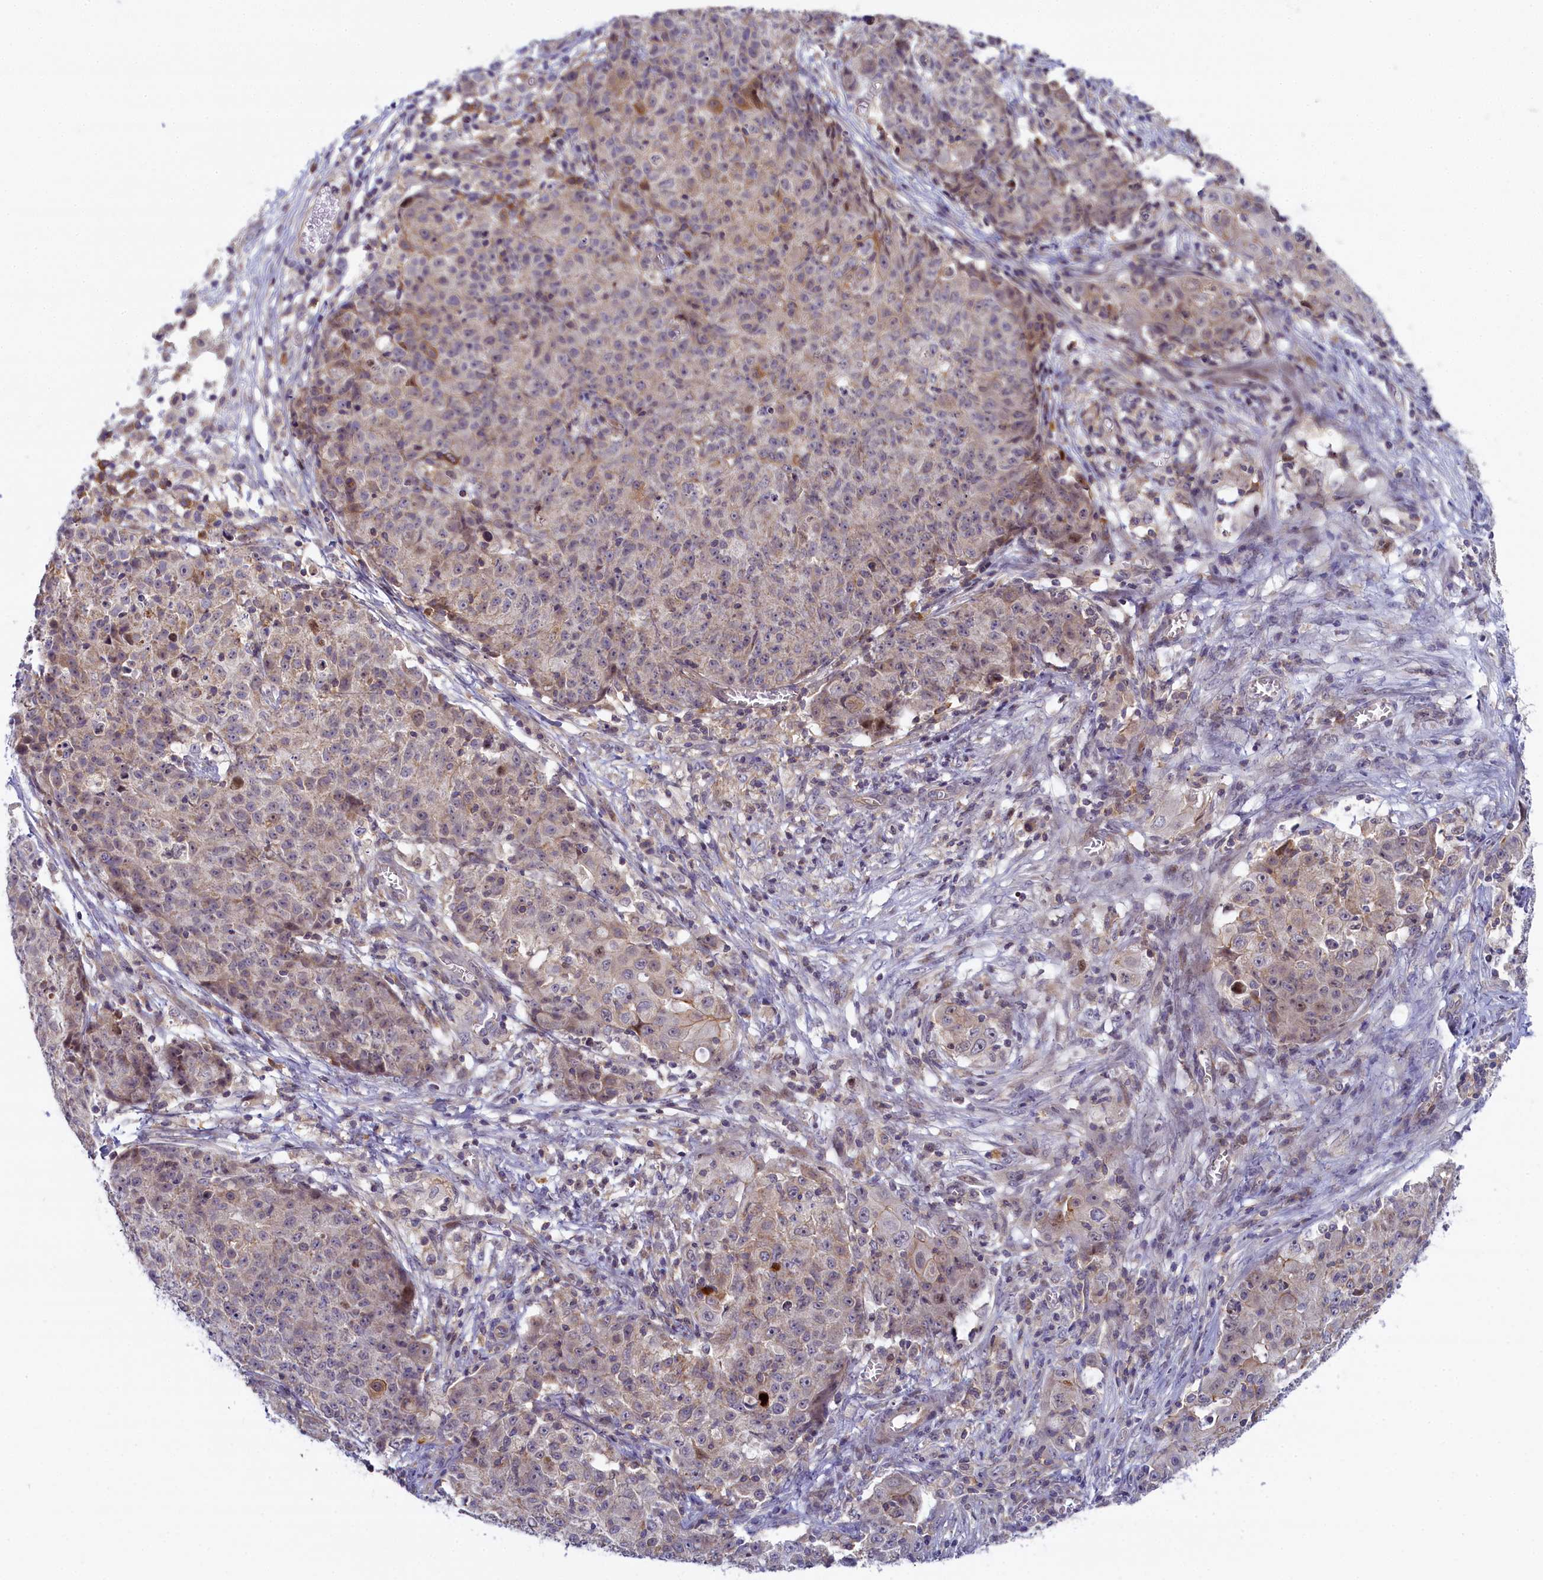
{"staining": {"intensity": "negative", "quantity": "none", "location": "none"}, "tissue": "ovarian cancer", "cell_type": "Tumor cells", "image_type": "cancer", "snomed": [{"axis": "morphology", "description": "Carcinoma, endometroid"}, {"axis": "topography", "description": "Ovary"}], "caption": "This micrograph is of ovarian cancer (endometroid carcinoma) stained with IHC to label a protein in brown with the nuclei are counter-stained blue. There is no expression in tumor cells.", "gene": "CCL23", "patient": {"sex": "female", "age": 42}}